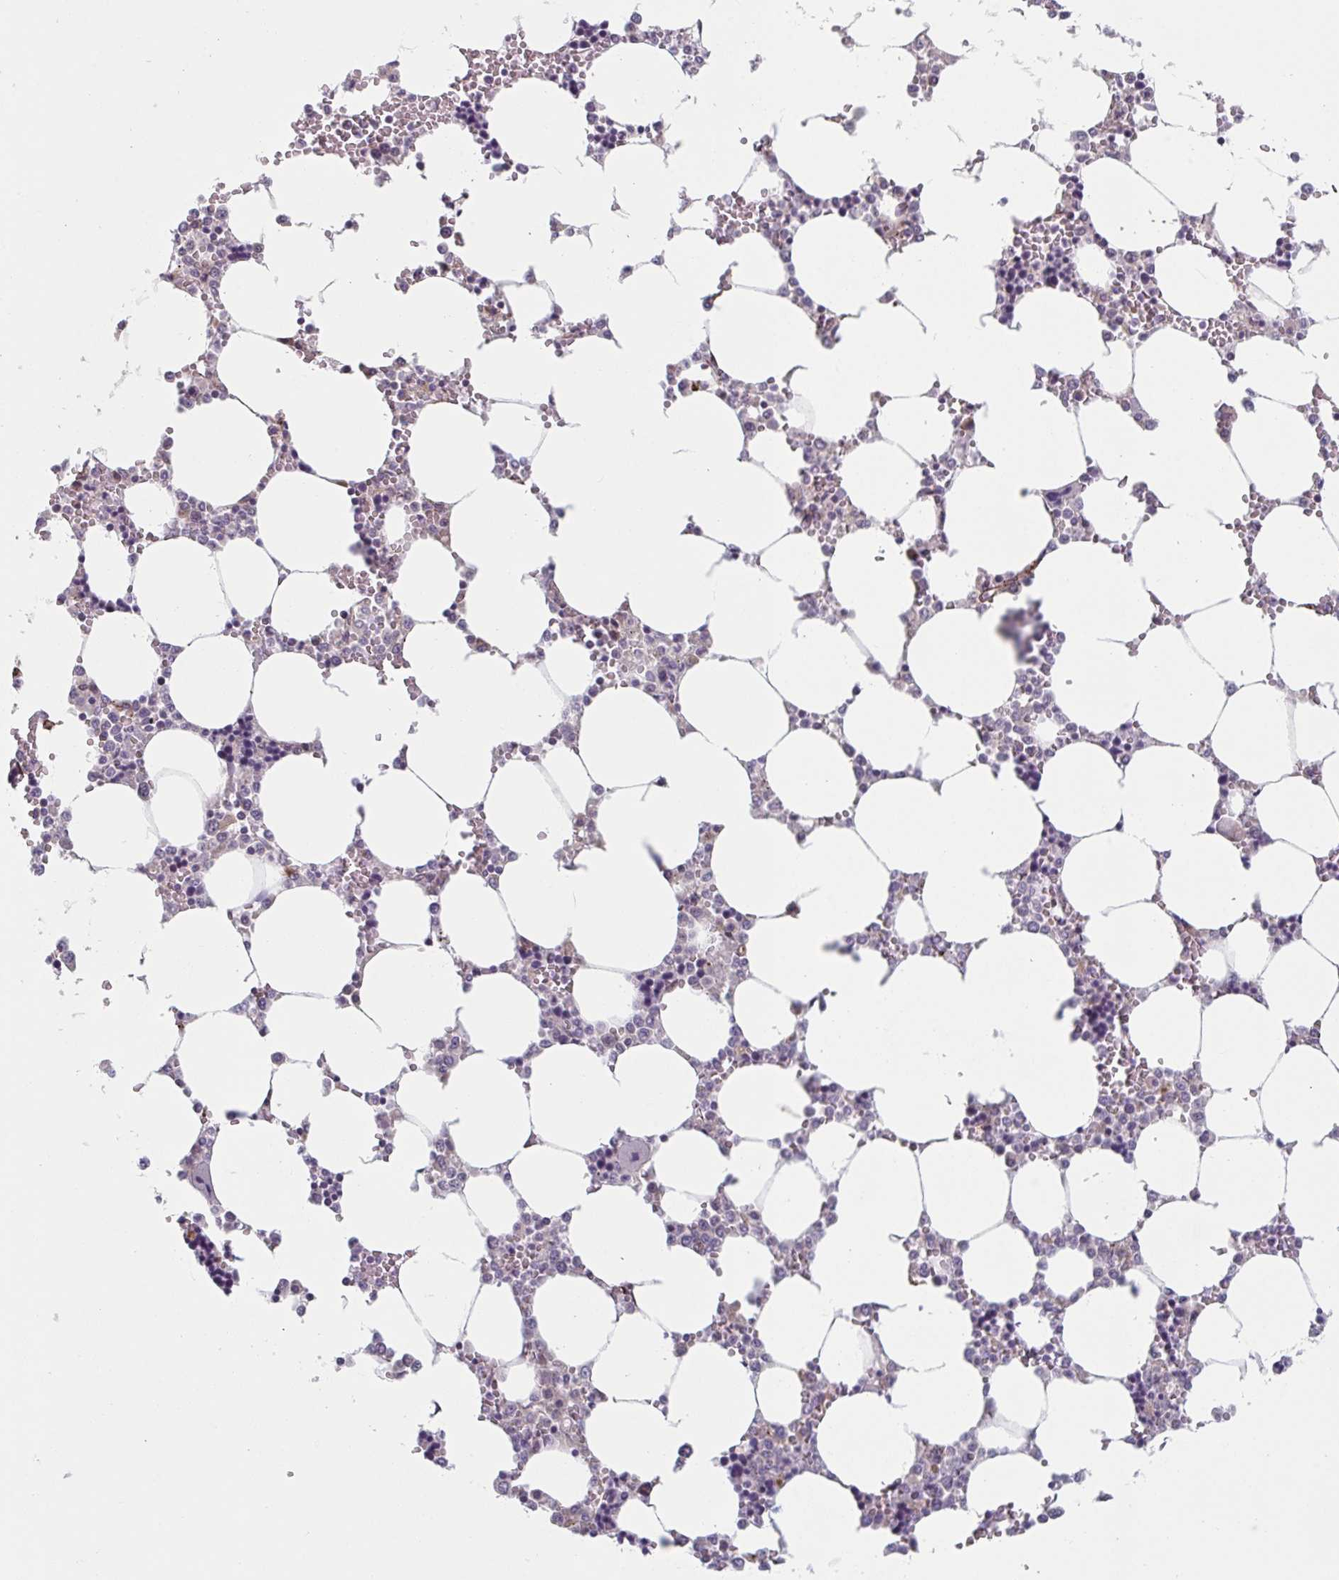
{"staining": {"intensity": "negative", "quantity": "none", "location": "none"}, "tissue": "bone marrow", "cell_type": "Hematopoietic cells", "image_type": "normal", "snomed": [{"axis": "morphology", "description": "Normal tissue, NOS"}, {"axis": "topography", "description": "Bone marrow"}], "caption": "A high-resolution micrograph shows immunohistochemistry staining of benign bone marrow, which demonstrates no significant expression in hematopoietic cells.", "gene": "TNFSF10", "patient": {"sex": "male", "age": 64}}